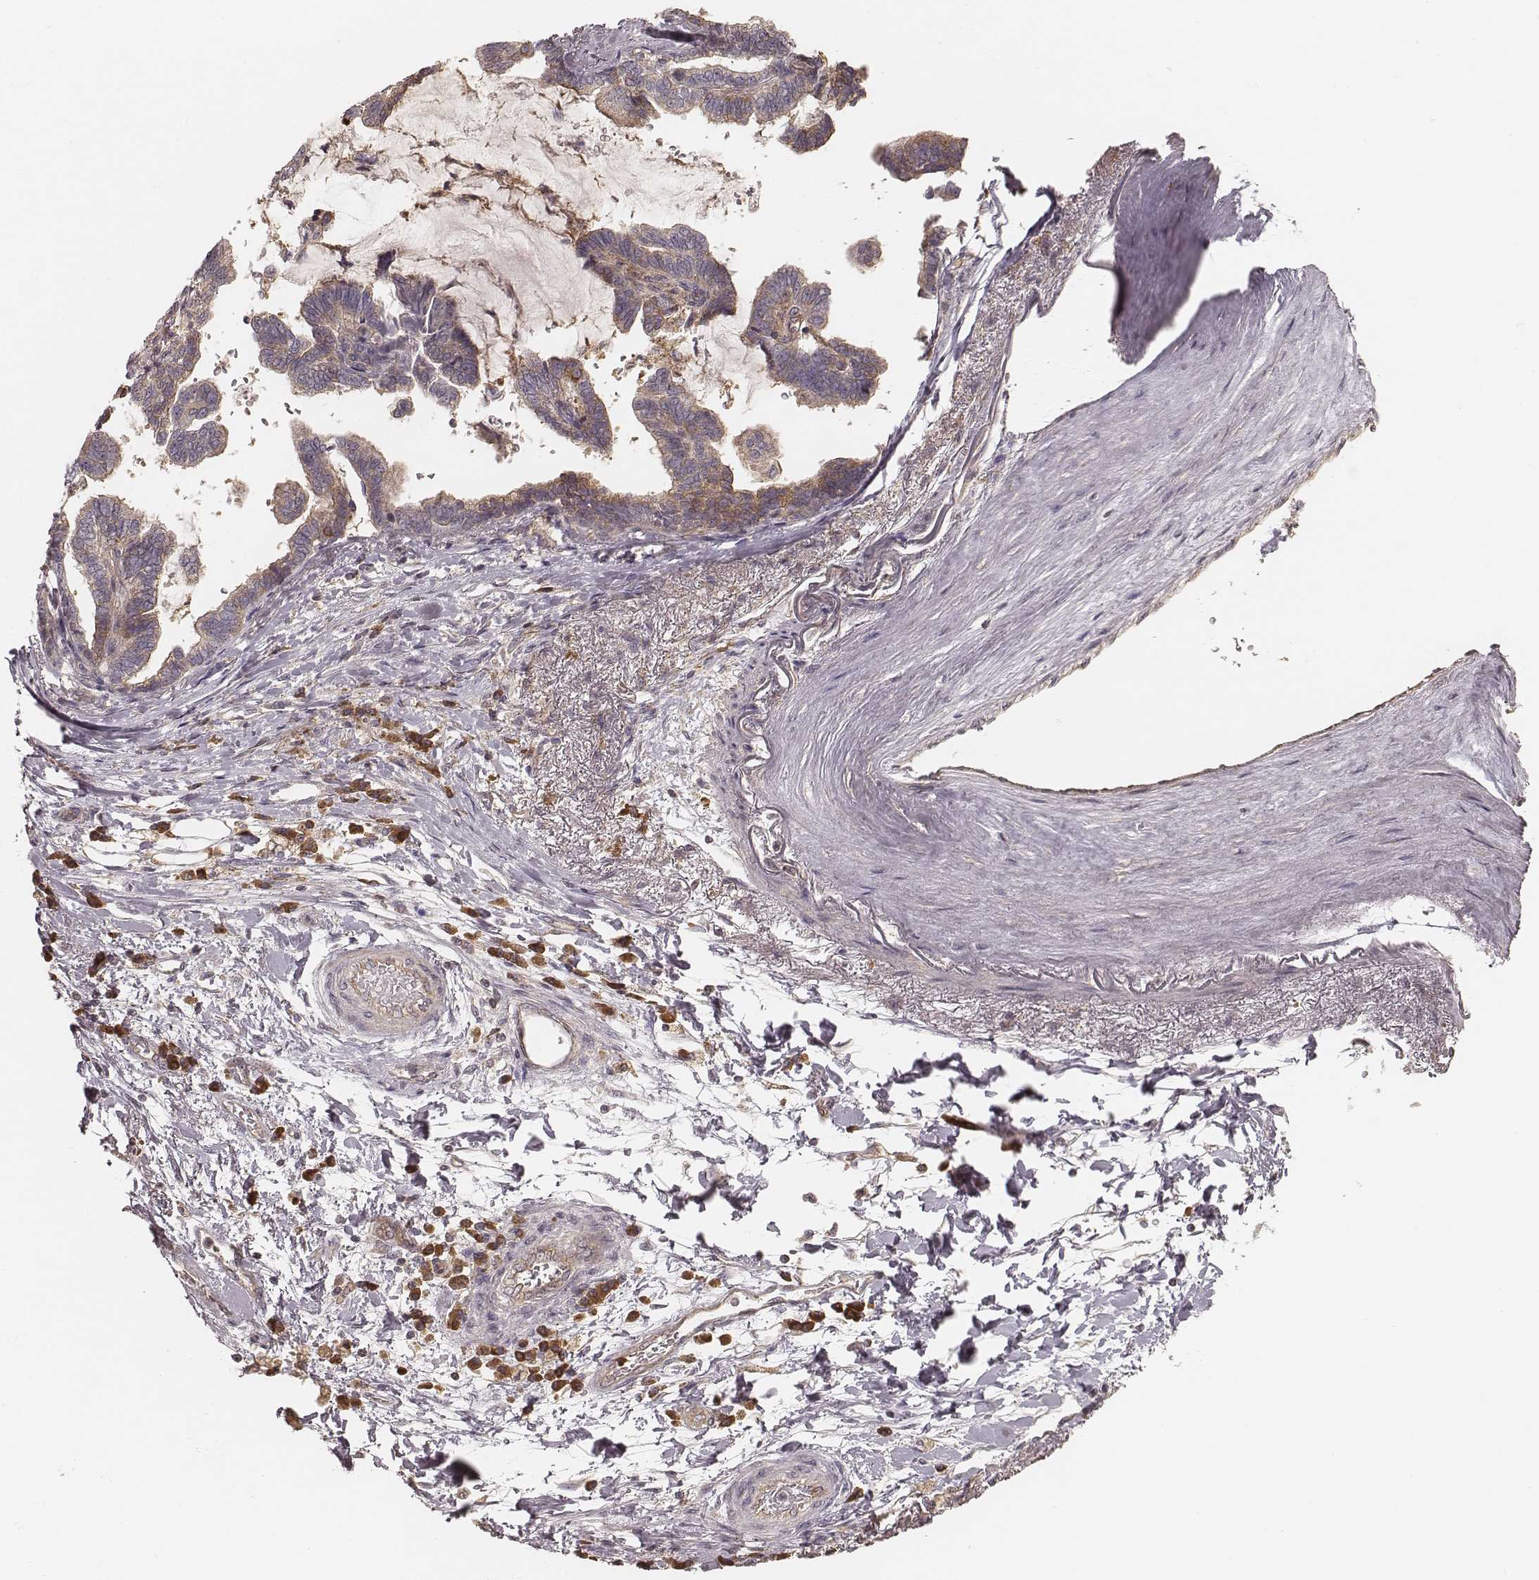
{"staining": {"intensity": "weak", "quantity": ">75%", "location": "cytoplasmic/membranous"}, "tissue": "stomach cancer", "cell_type": "Tumor cells", "image_type": "cancer", "snomed": [{"axis": "morphology", "description": "Adenocarcinoma, NOS"}, {"axis": "topography", "description": "Stomach"}], "caption": "The histopathology image exhibits a brown stain indicating the presence of a protein in the cytoplasmic/membranous of tumor cells in stomach adenocarcinoma.", "gene": "CARS1", "patient": {"sex": "male", "age": 83}}